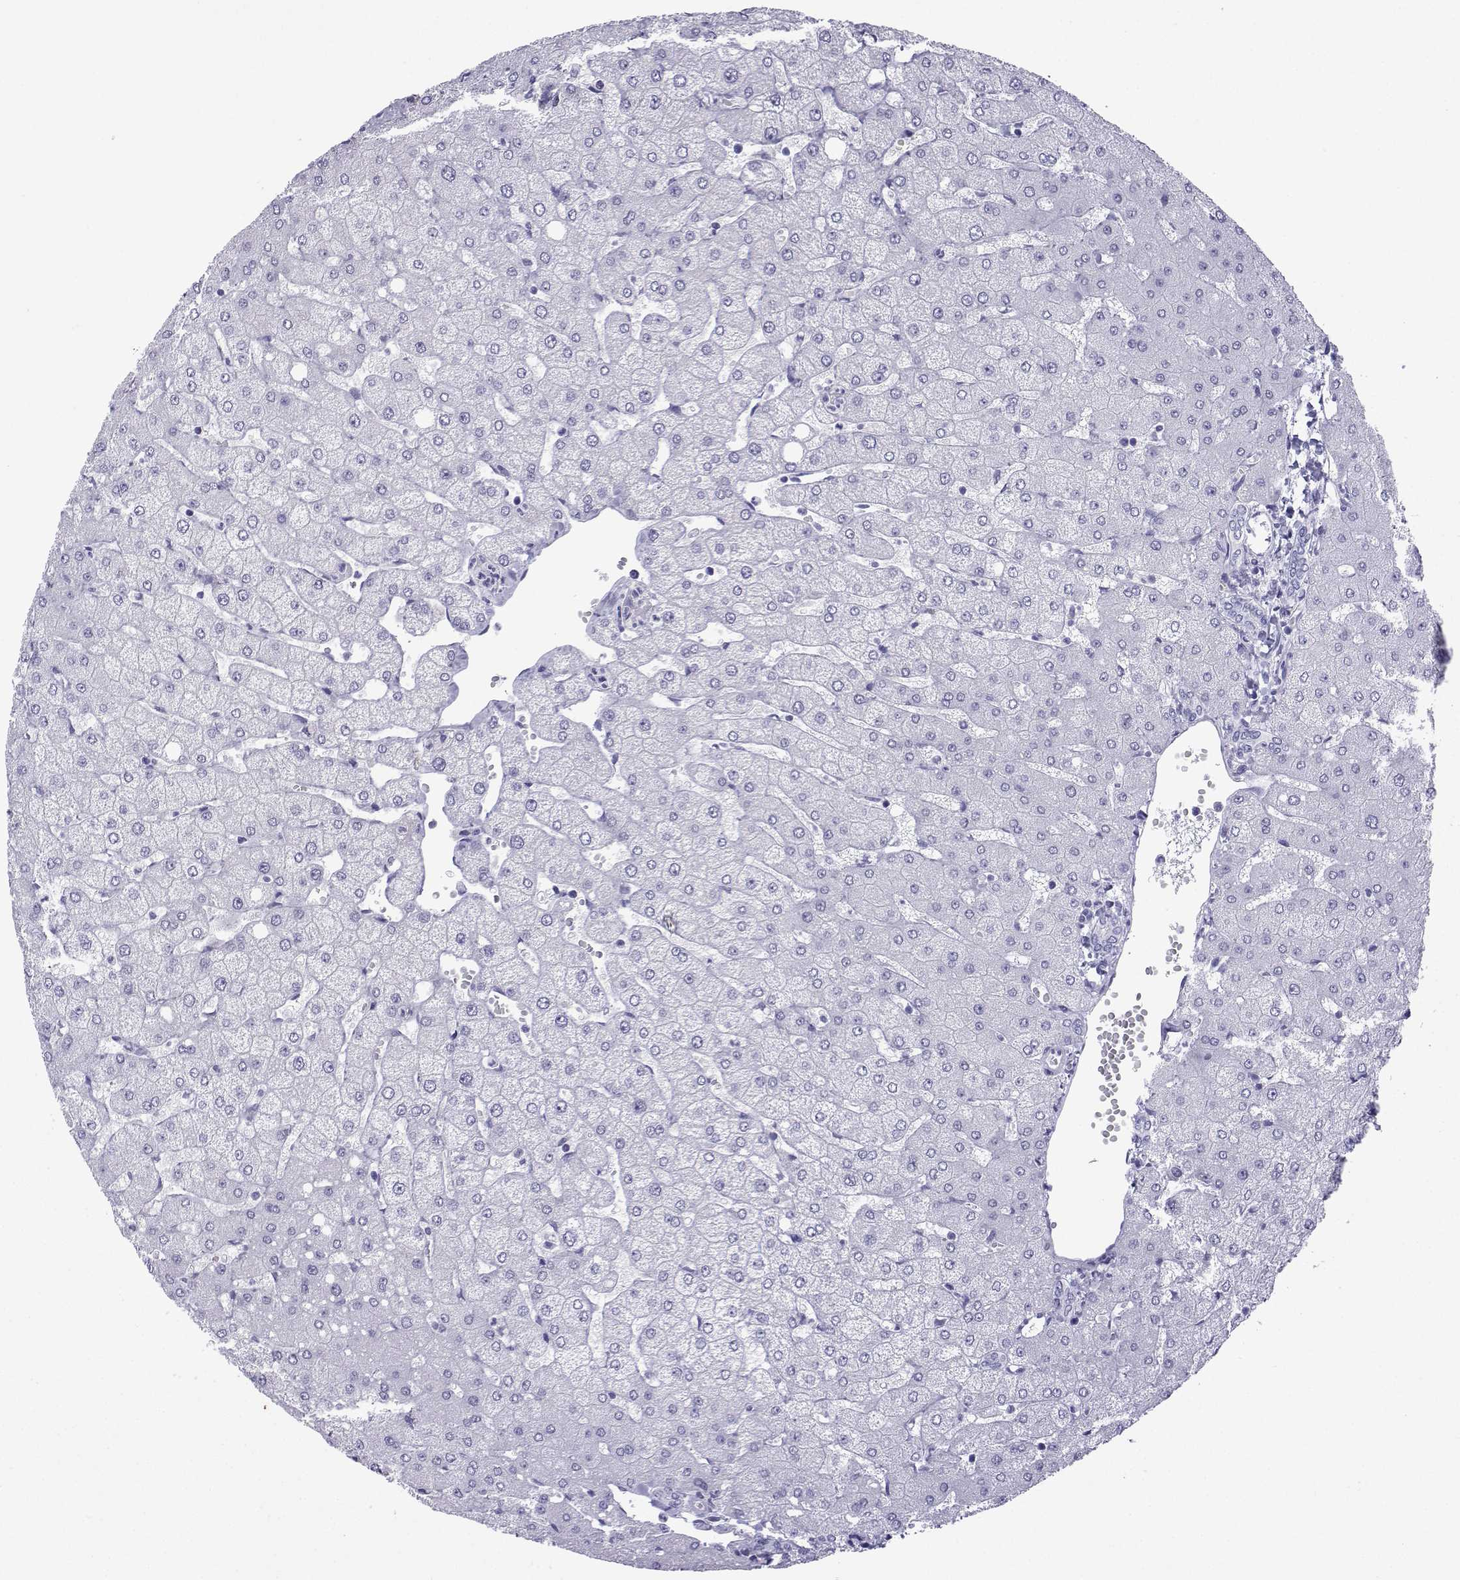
{"staining": {"intensity": "negative", "quantity": "none", "location": "none"}, "tissue": "liver", "cell_type": "Cholangiocytes", "image_type": "normal", "snomed": [{"axis": "morphology", "description": "Normal tissue, NOS"}, {"axis": "topography", "description": "Liver"}], "caption": "High power microscopy histopathology image of an IHC image of benign liver, revealing no significant staining in cholangiocytes. (Brightfield microscopy of DAB (3,3'-diaminobenzidine) IHC at high magnification).", "gene": "TRIM46", "patient": {"sex": "female", "age": 54}}